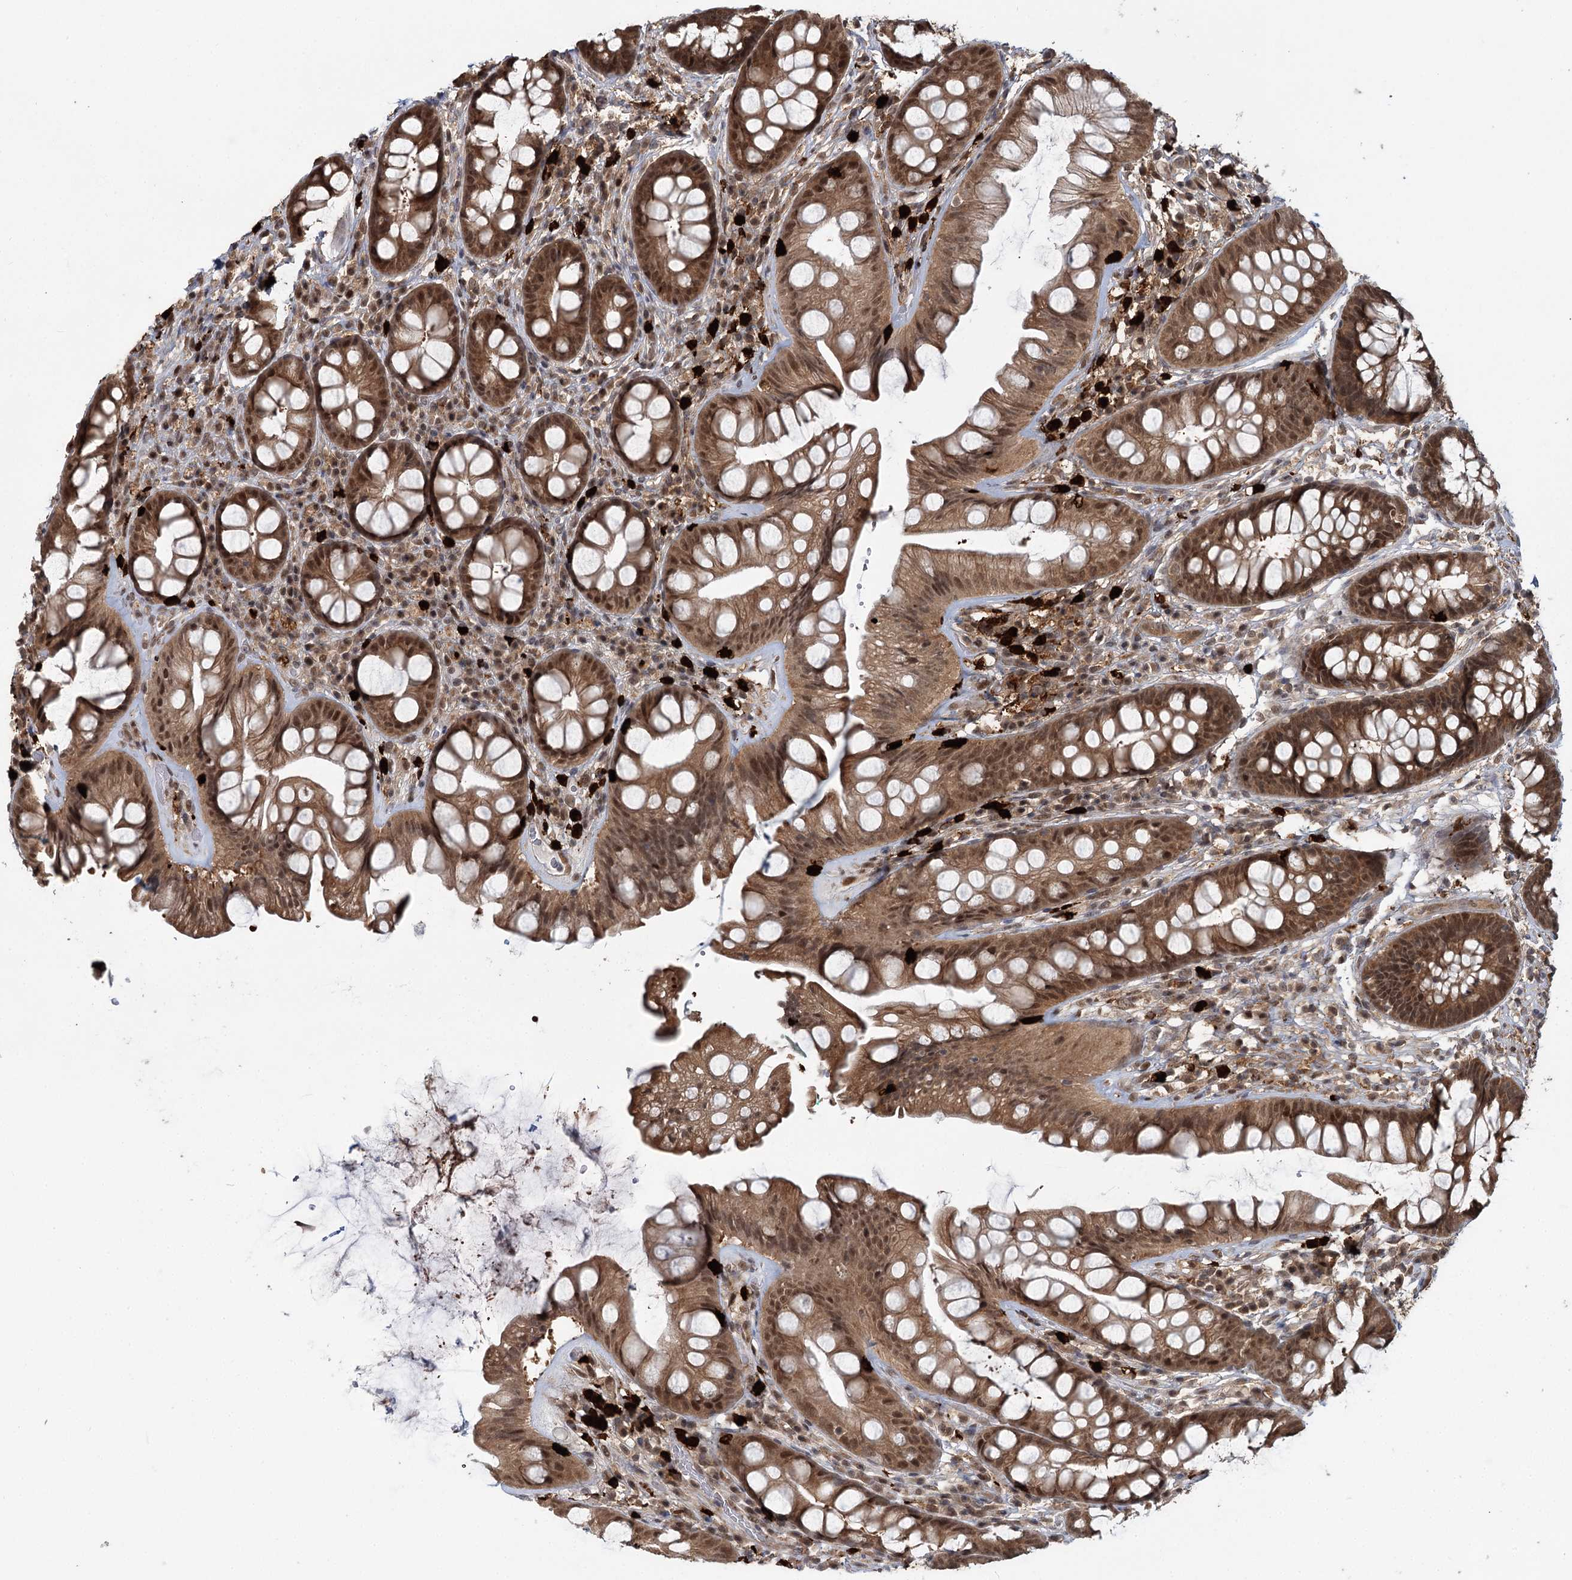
{"staining": {"intensity": "moderate", "quantity": ">75%", "location": "cytoplasmic/membranous,nuclear"}, "tissue": "rectum", "cell_type": "Glandular cells", "image_type": "normal", "snomed": [{"axis": "morphology", "description": "Normal tissue, NOS"}, {"axis": "topography", "description": "Rectum"}], "caption": "Protein expression analysis of normal rectum shows moderate cytoplasmic/membranous,nuclear staining in approximately >75% of glandular cells. (DAB IHC with brightfield microscopy, high magnification).", "gene": "N6AMT1", "patient": {"sex": "male", "age": 74}}